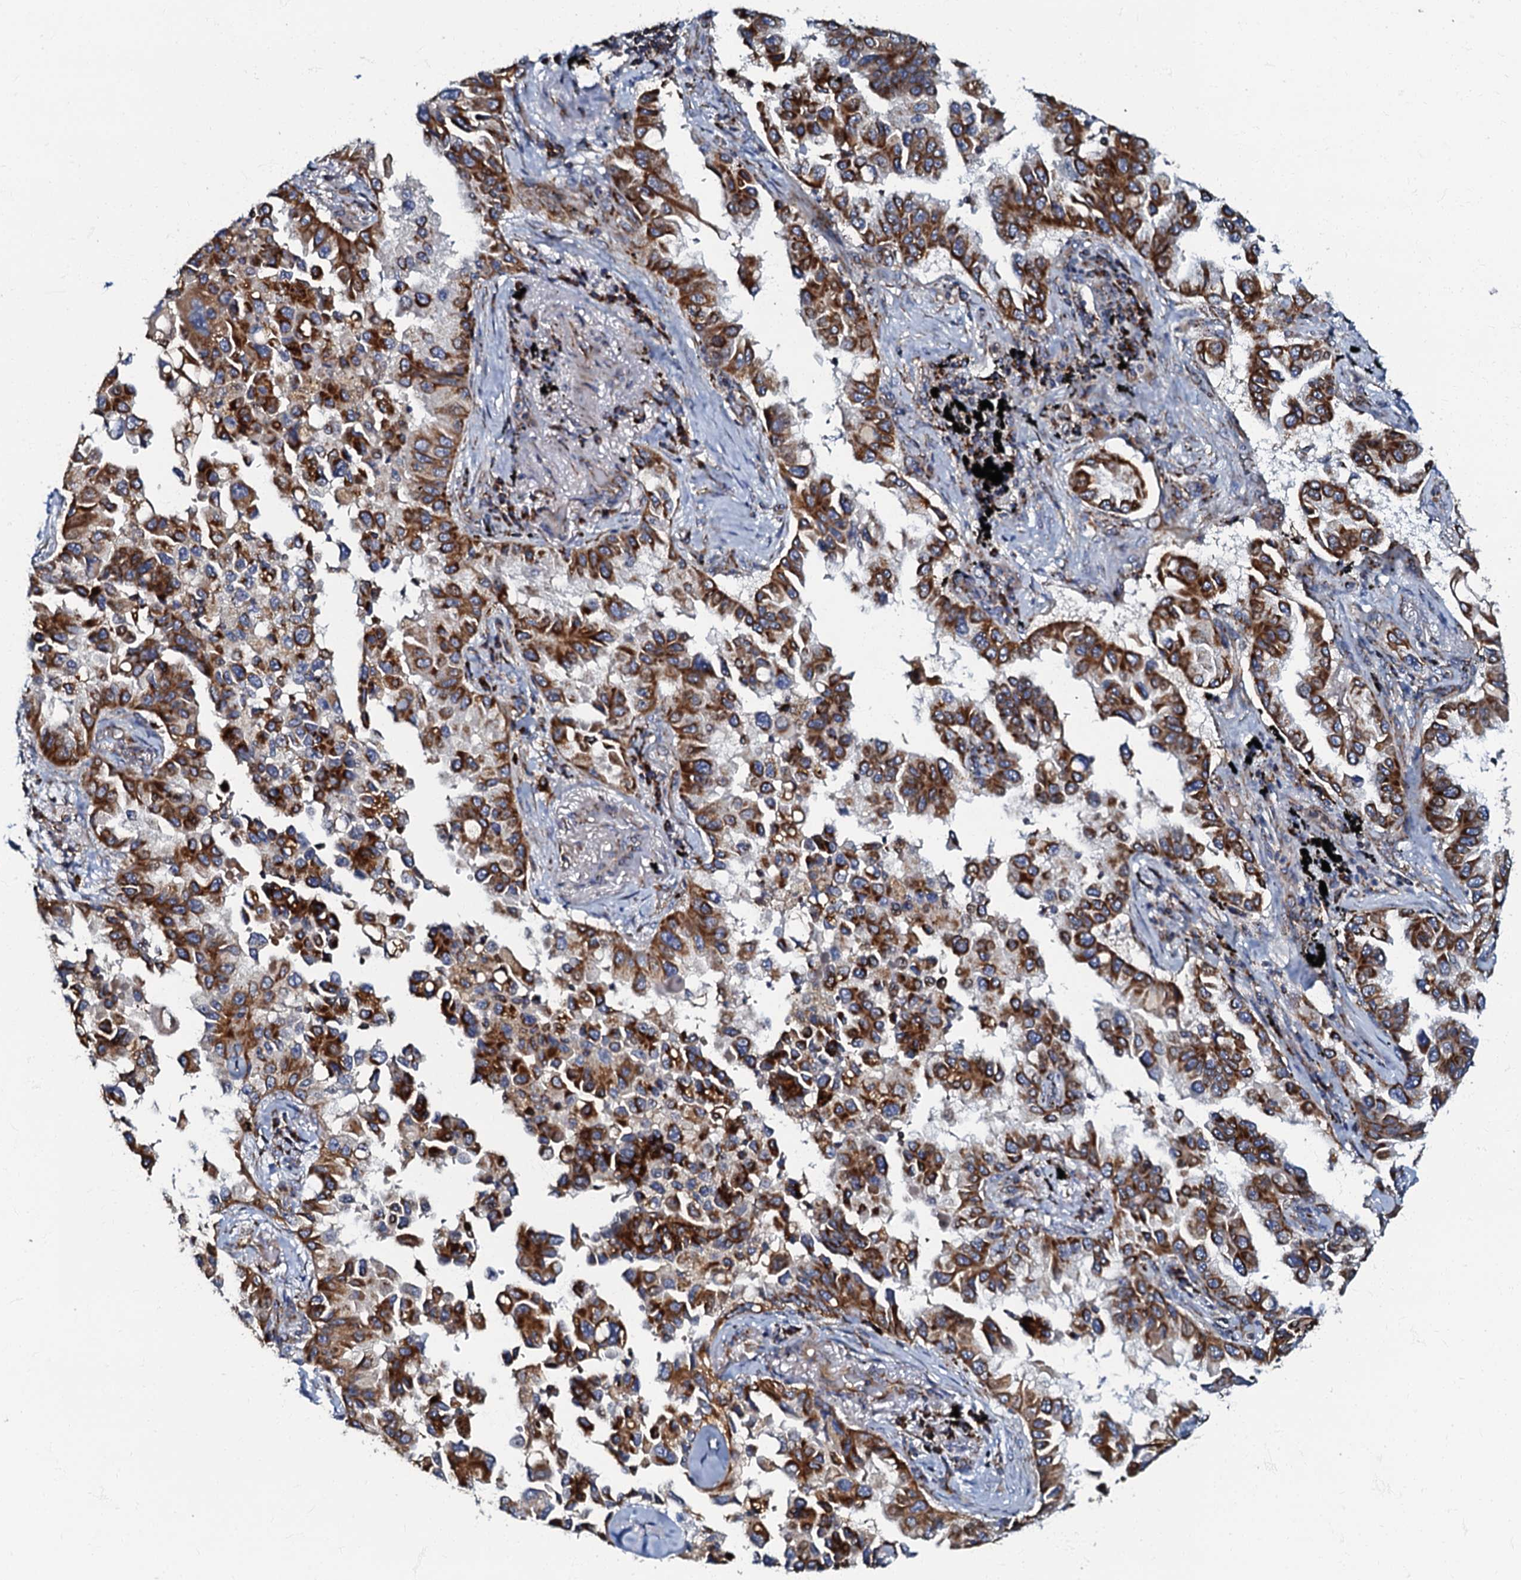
{"staining": {"intensity": "strong", "quantity": ">75%", "location": "cytoplasmic/membranous"}, "tissue": "lung cancer", "cell_type": "Tumor cells", "image_type": "cancer", "snomed": [{"axis": "morphology", "description": "Adenocarcinoma, NOS"}, {"axis": "topography", "description": "Lung"}], "caption": "Immunohistochemical staining of human lung adenocarcinoma reveals strong cytoplasmic/membranous protein positivity in approximately >75% of tumor cells.", "gene": "NDUFA12", "patient": {"sex": "female", "age": 67}}